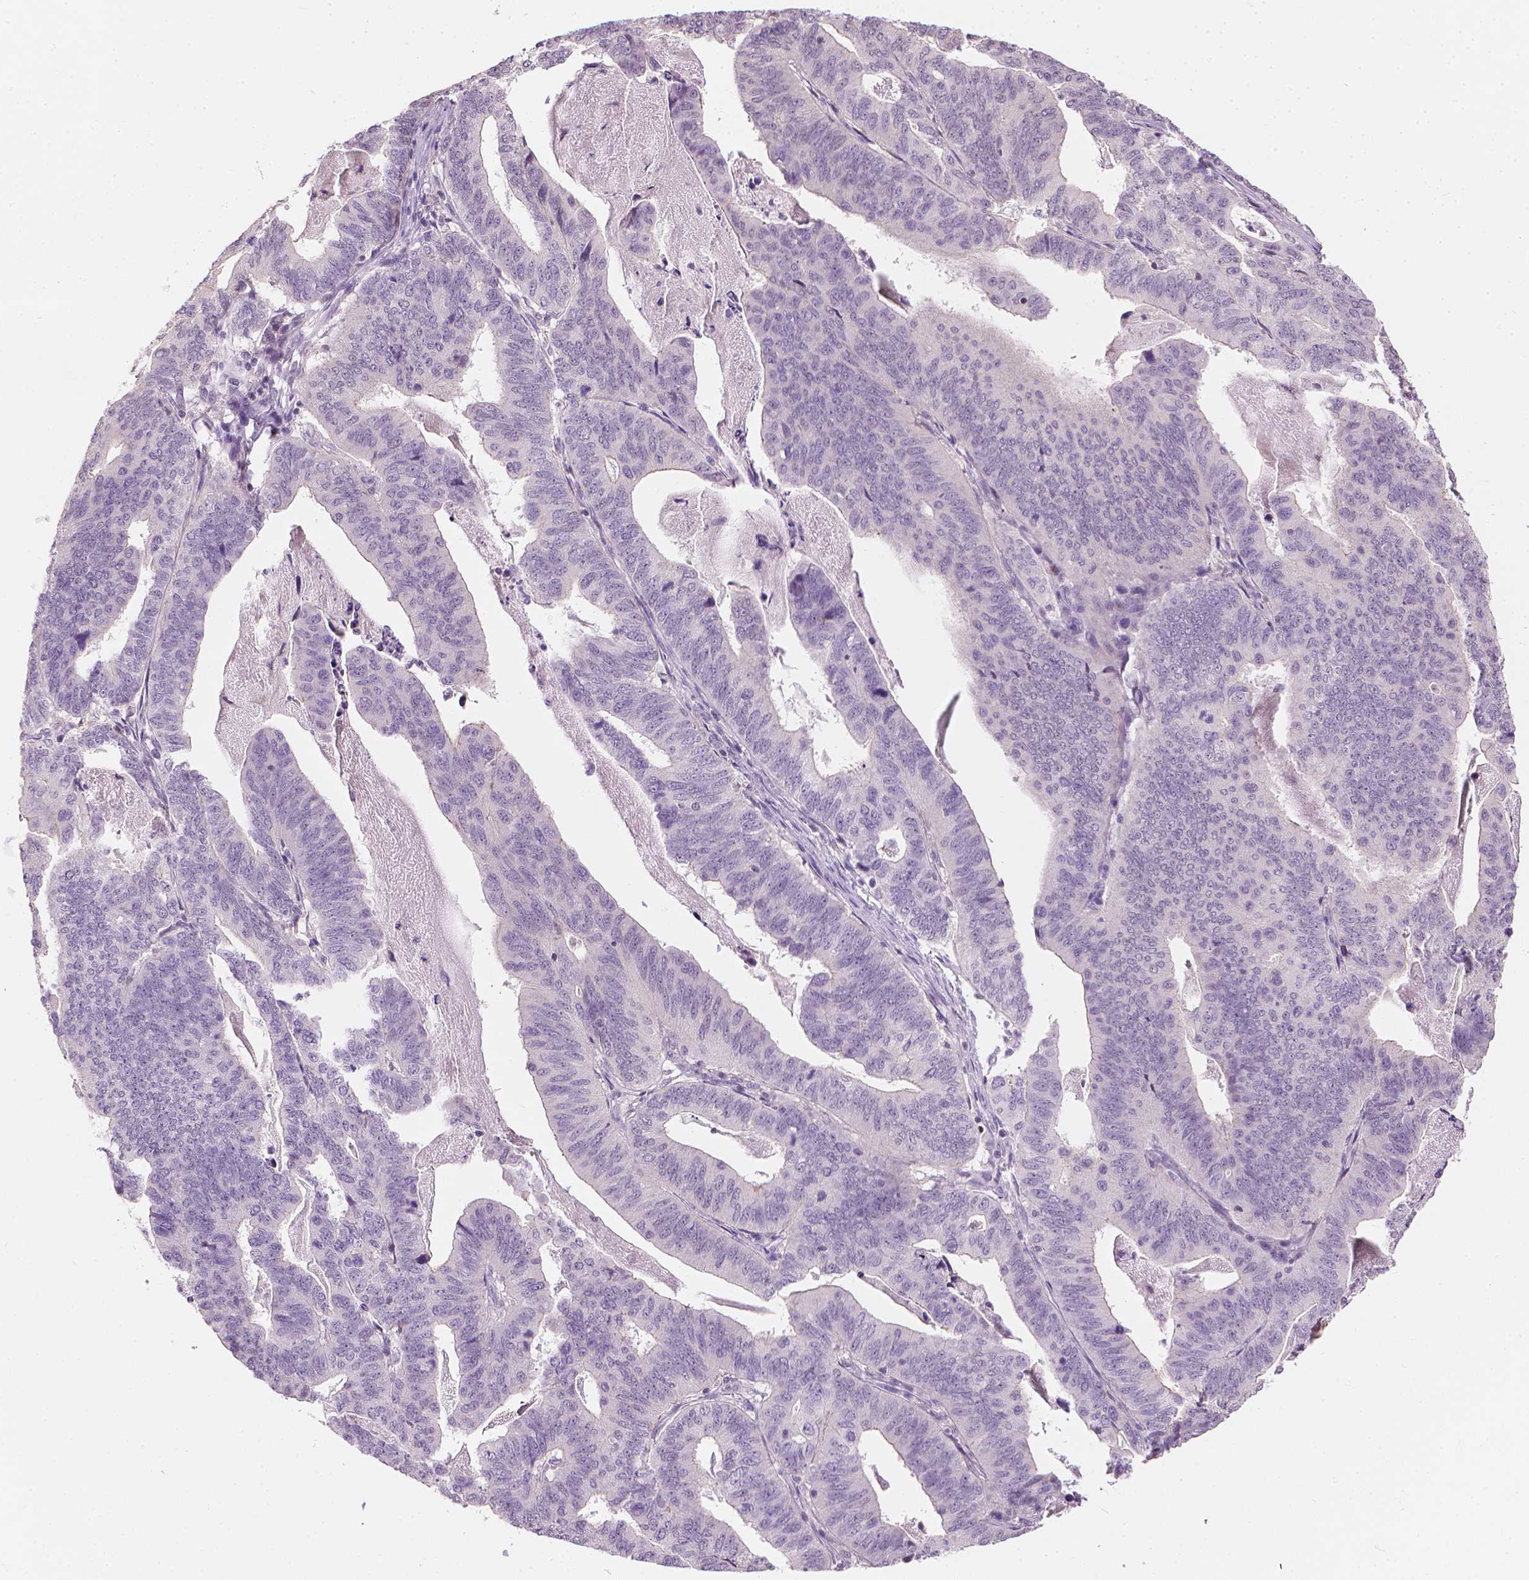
{"staining": {"intensity": "negative", "quantity": "none", "location": "none"}, "tissue": "stomach cancer", "cell_type": "Tumor cells", "image_type": "cancer", "snomed": [{"axis": "morphology", "description": "Adenocarcinoma, NOS"}, {"axis": "topography", "description": "Stomach, upper"}], "caption": "Image shows no significant protein staining in tumor cells of stomach adenocarcinoma.", "gene": "SAXO2", "patient": {"sex": "female", "age": 67}}